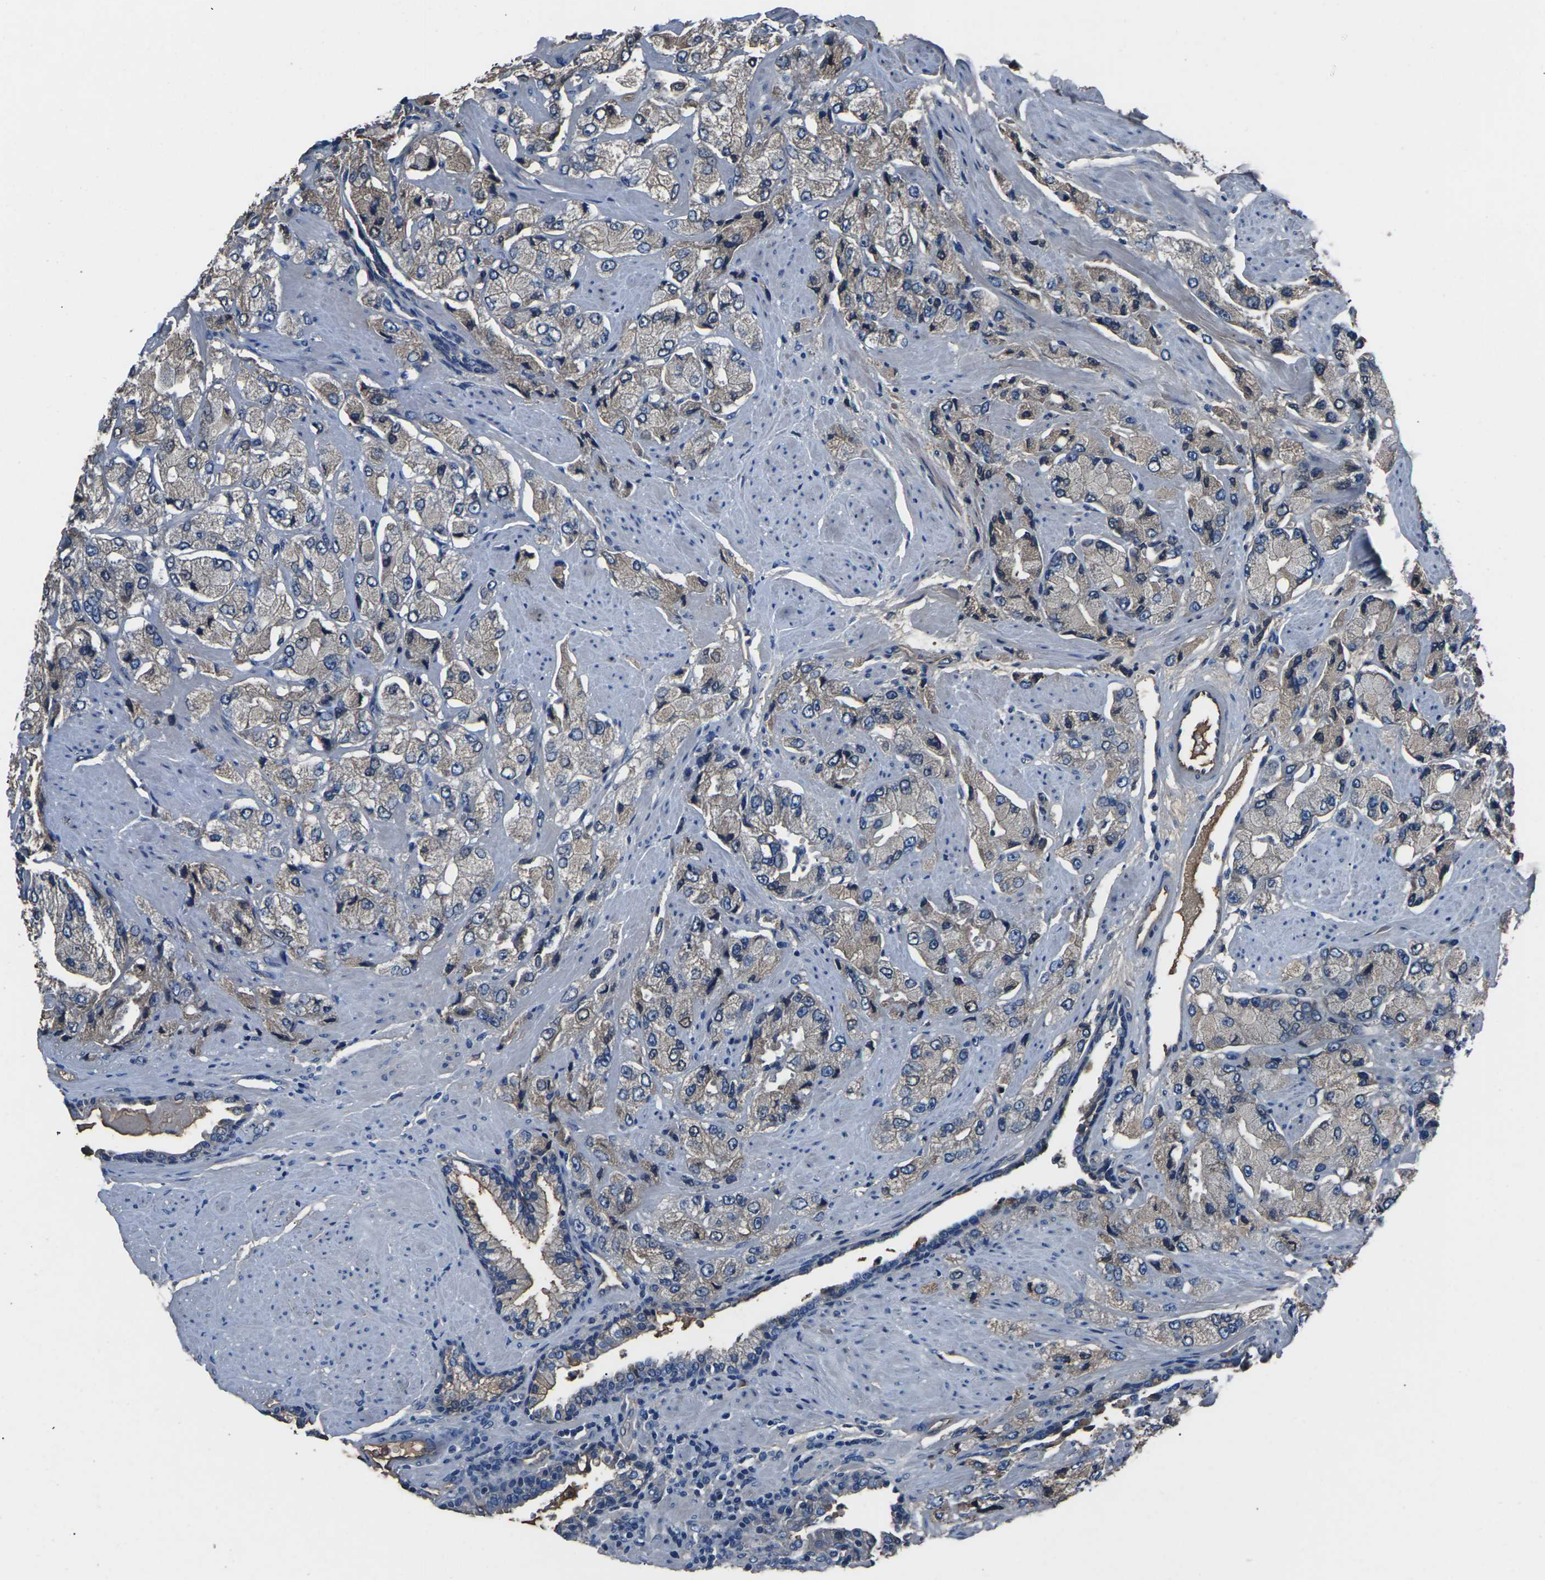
{"staining": {"intensity": "weak", "quantity": ">75%", "location": "cytoplasmic/membranous"}, "tissue": "prostate cancer", "cell_type": "Tumor cells", "image_type": "cancer", "snomed": [{"axis": "morphology", "description": "Adenocarcinoma, High grade"}, {"axis": "topography", "description": "Prostate"}], "caption": "Immunohistochemical staining of human prostate high-grade adenocarcinoma reveals weak cytoplasmic/membranous protein positivity in approximately >75% of tumor cells.", "gene": "LEP", "patient": {"sex": "male", "age": 58}}